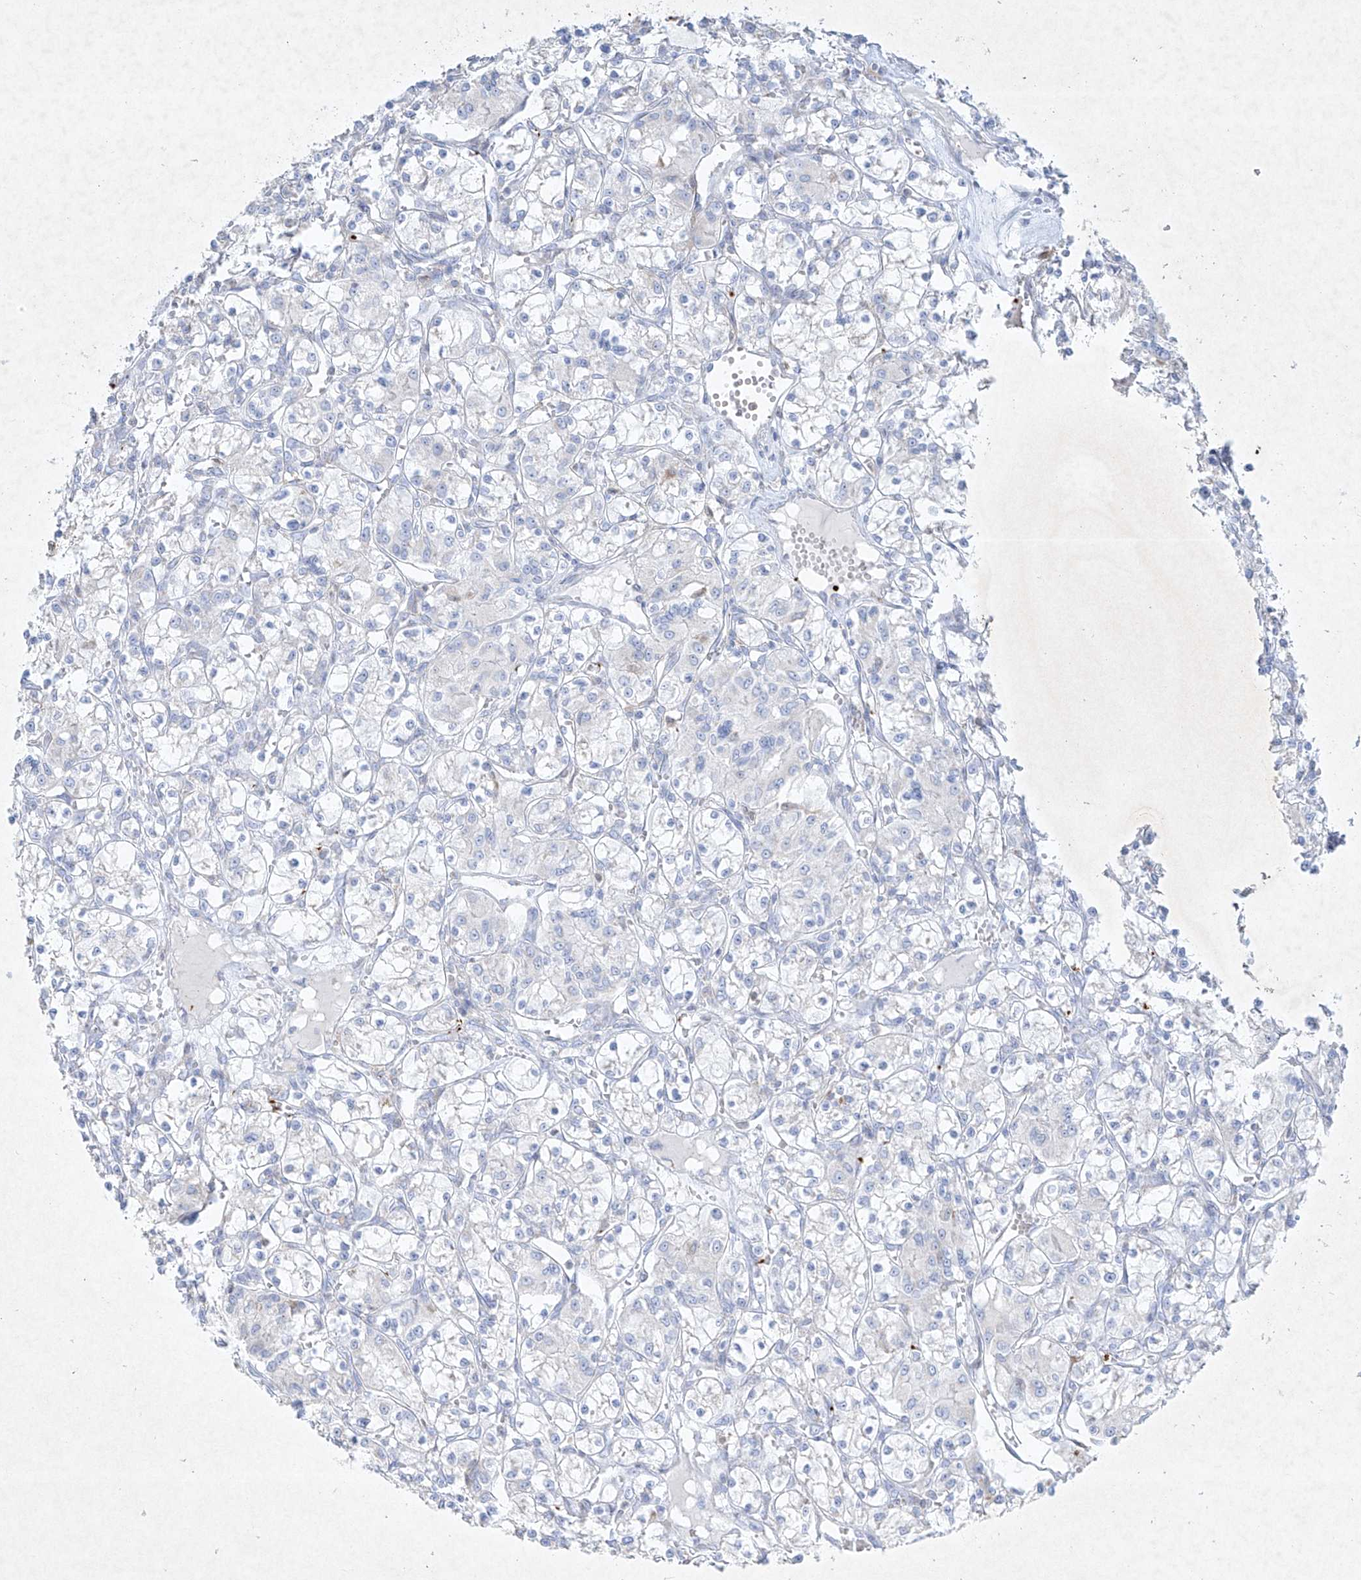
{"staining": {"intensity": "negative", "quantity": "none", "location": "none"}, "tissue": "renal cancer", "cell_type": "Tumor cells", "image_type": "cancer", "snomed": [{"axis": "morphology", "description": "Adenocarcinoma, NOS"}, {"axis": "topography", "description": "Kidney"}], "caption": "Human renal cancer stained for a protein using immunohistochemistry shows no staining in tumor cells.", "gene": "PLEK", "patient": {"sex": "female", "age": 59}}